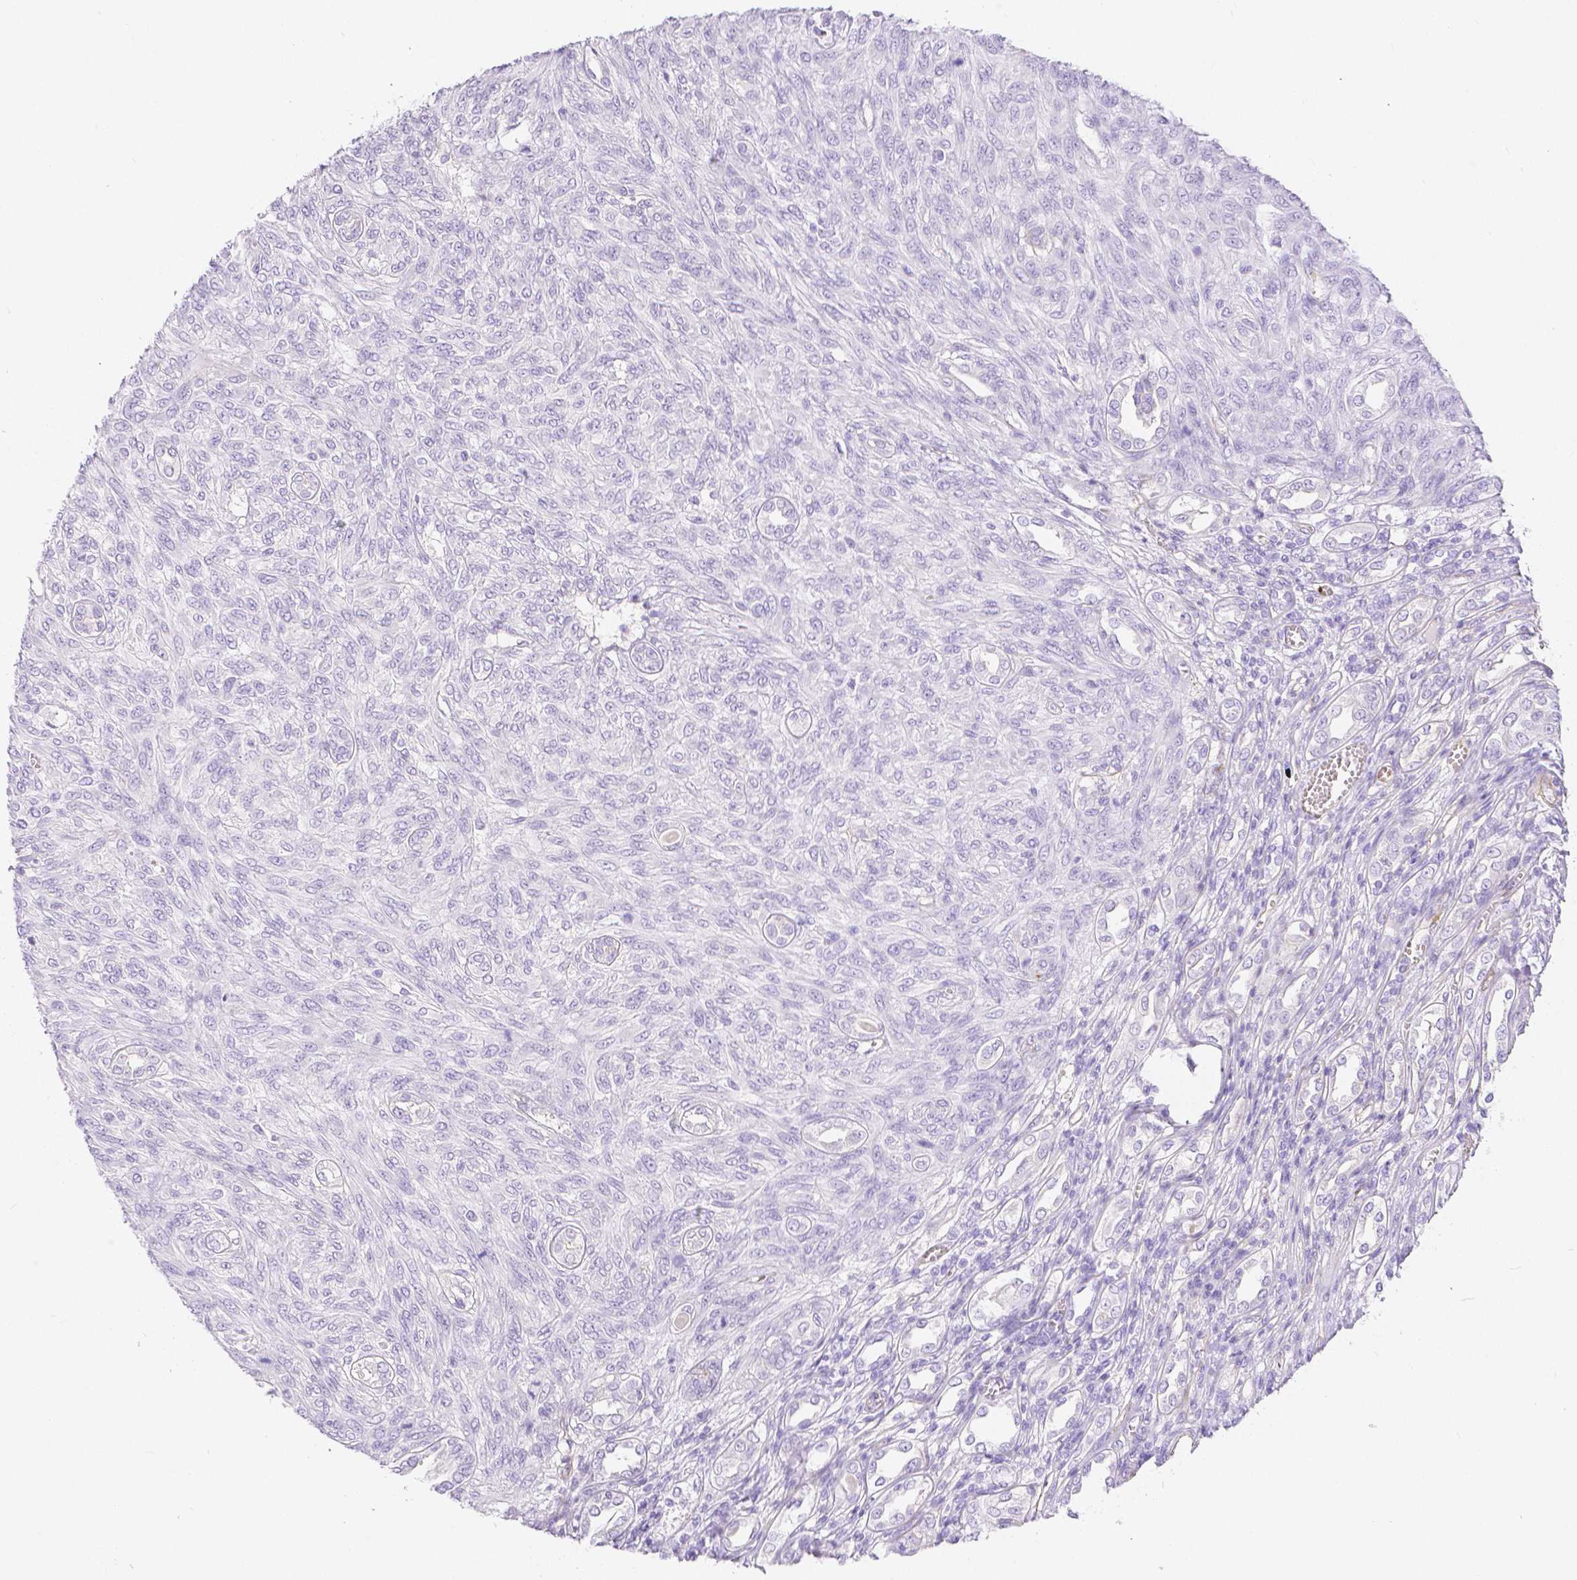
{"staining": {"intensity": "negative", "quantity": "none", "location": "none"}, "tissue": "renal cancer", "cell_type": "Tumor cells", "image_type": "cancer", "snomed": [{"axis": "morphology", "description": "Adenocarcinoma, NOS"}, {"axis": "topography", "description": "Kidney"}], "caption": "DAB immunohistochemical staining of renal cancer shows no significant expression in tumor cells. (Immunohistochemistry (ihc), brightfield microscopy, high magnification).", "gene": "SLC27A5", "patient": {"sex": "male", "age": 58}}